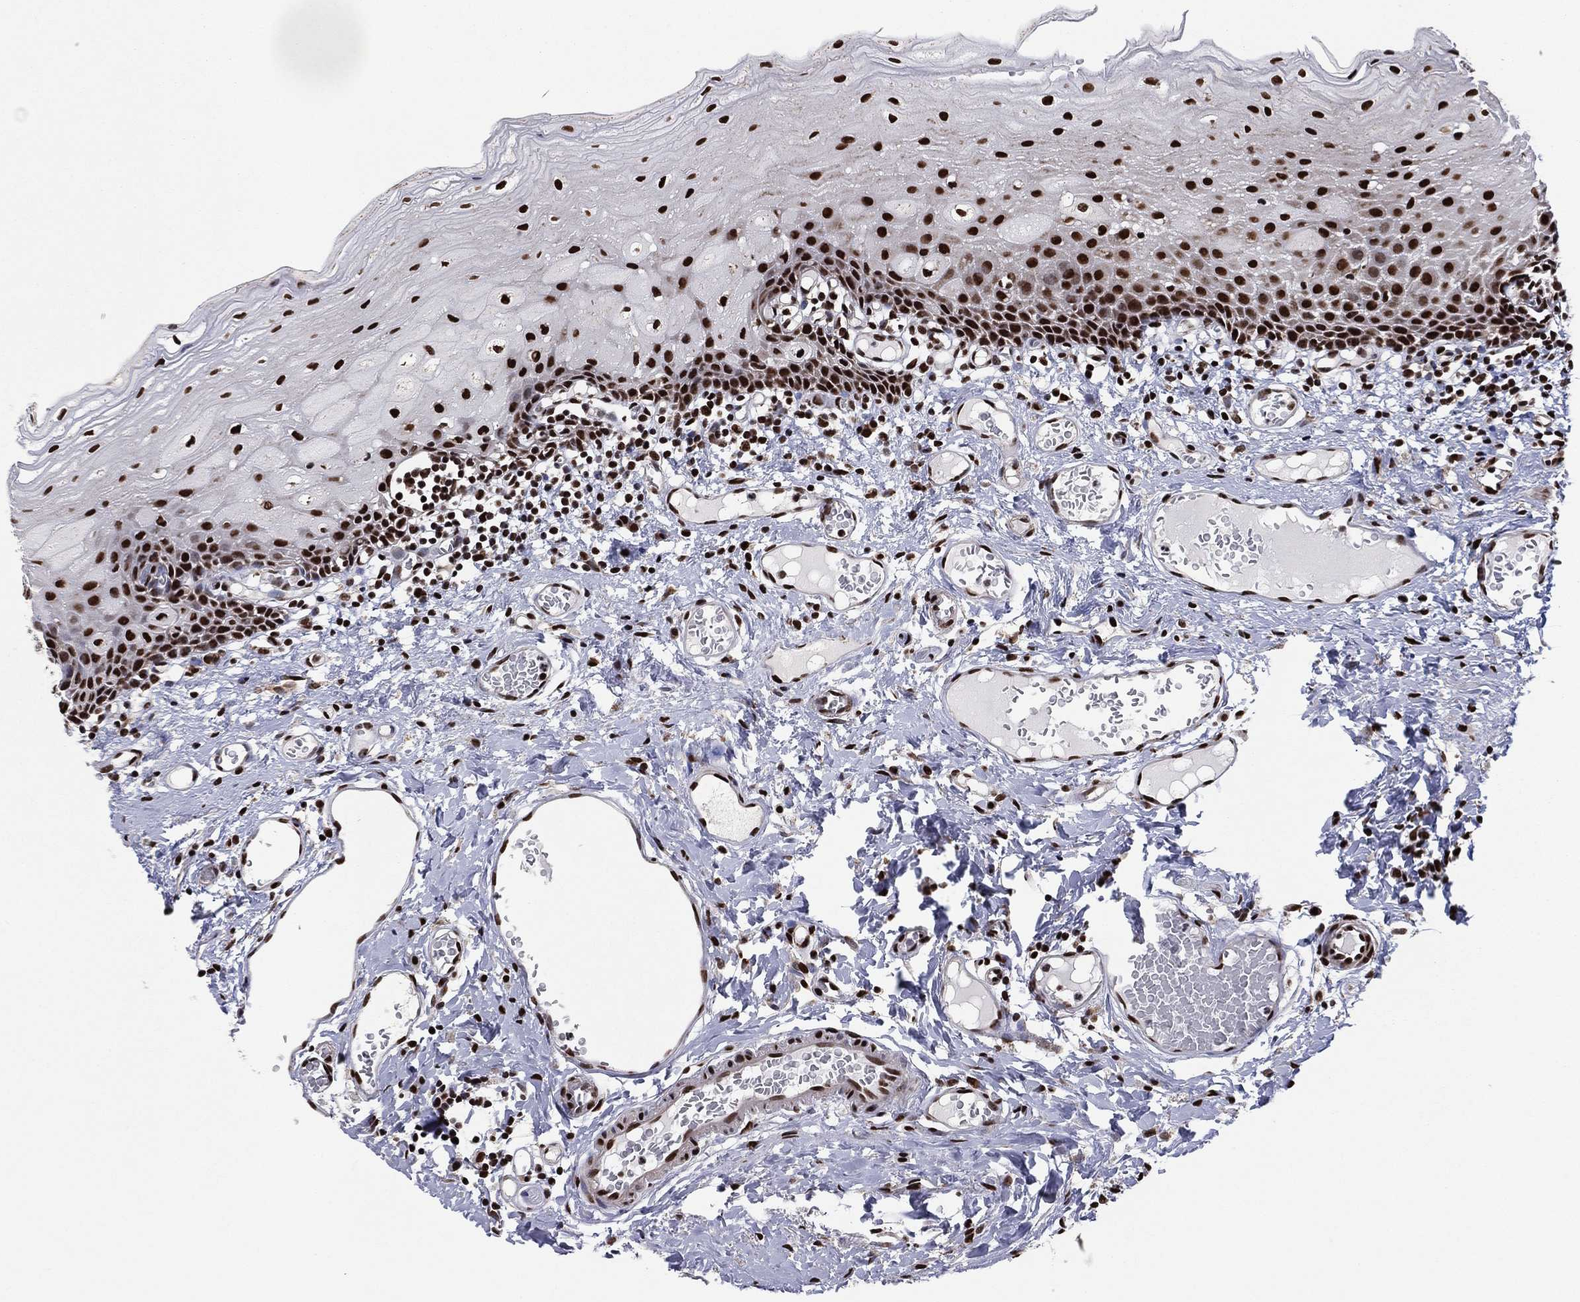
{"staining": {"intensity": "strong", "quantity": ">75%", "location": "nuclear"}, "tissue": "oral mucosa", "cell_type": "Squamous epithelial cells", "image_type": "normal", "snomed": [{"axis": "morphology", "description": "Normal tissue, NOS"}, {"axis": "morphology", "description": "Squamous cell carcinoma, NOS"}, {"axis": "topography", "description": "Oral tissue"}, {"axis": "topography", "description": "Head-Neck"}], "caption": "Squamous epithelial cells demonstrate high levels of strong nuclear expression in about >75% of cells in unremarkable human oral mucosa.", "gene": "TP53BP1", "patient": {"sex": "female", "age": 70}}